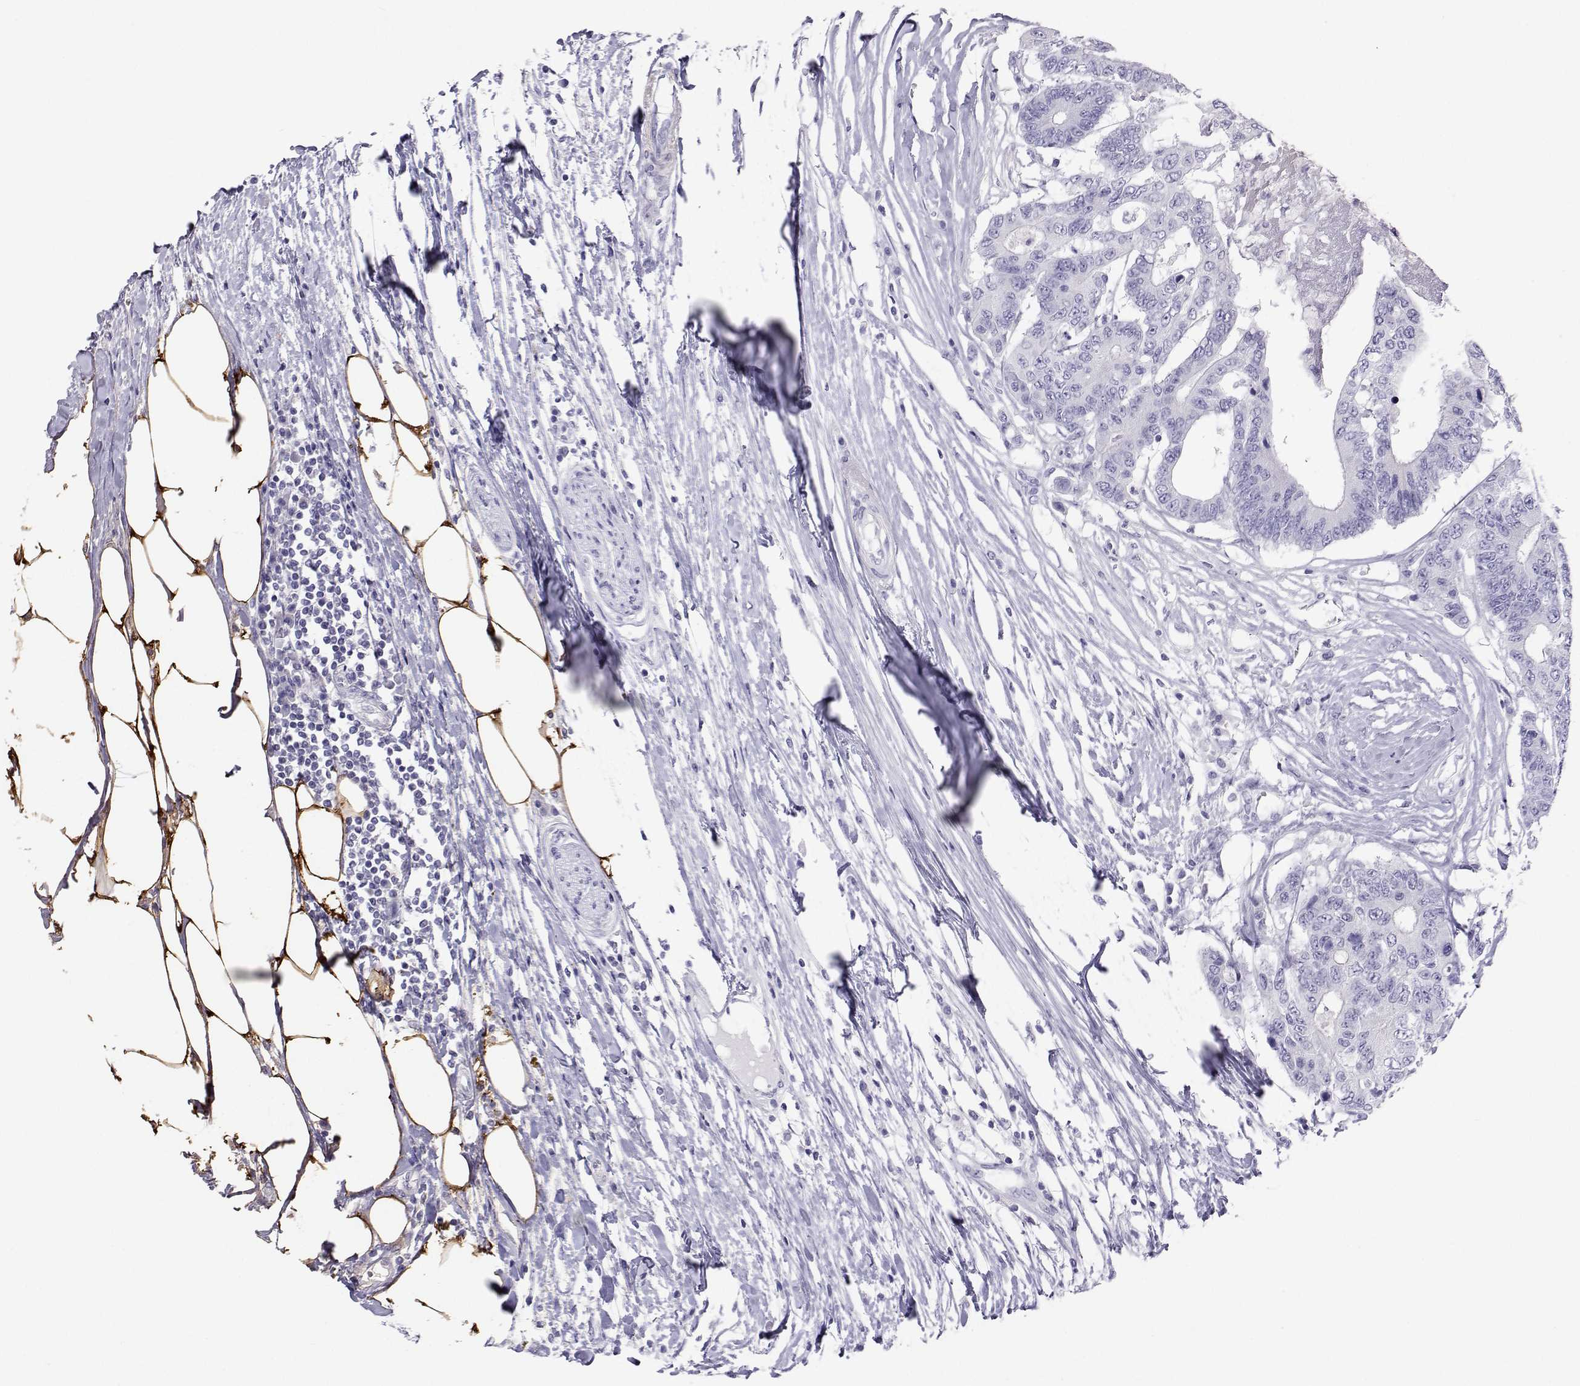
{"staining": {"intensity": "negative", "quantity": "none", "location": "none"}, "tissue": "colorectal cancer", "cell_type": "Tumor cells", "image_type": "cancer", "snomed": [{"axis": "morphology", "description": "Adenocarcinoma, NOS"}, {"axis": "topography", "description": "Colon"}], "caption": "A micrograph of human colorectal adenocarcinoma is negative for staining in tumor cells. (Stains: DAB (3,3'-diaminobenzidine) immunohistochemistry with hematoxylin counter stain, Microscopy: brightfield microscopy at high magnification).", "gene": "PLIN4", "patient": {"sex": "female", "age": 48}}